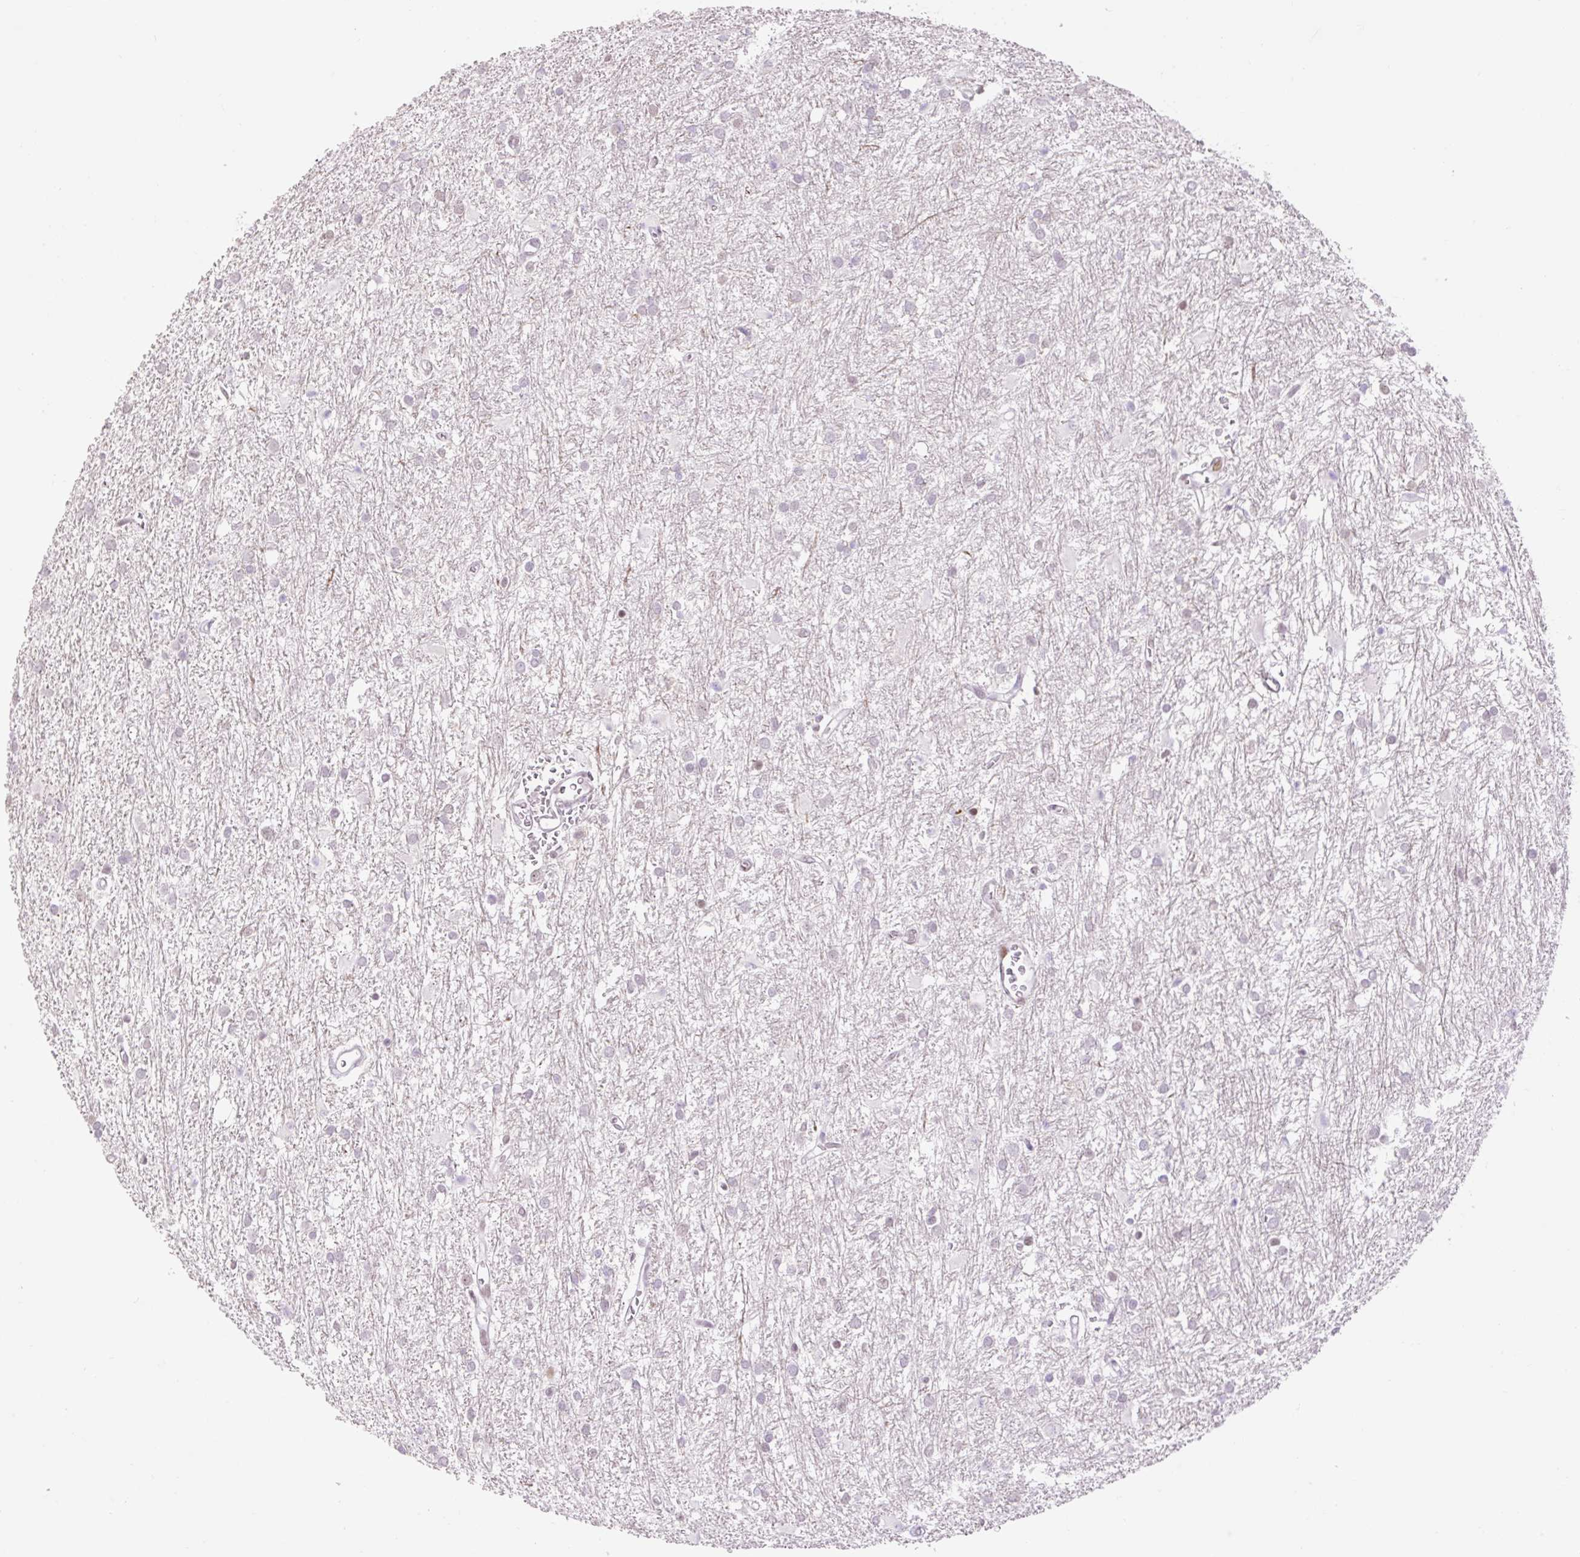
{"staining": {"intensity": "negative", "quantity": "none", "location": "none"}, "tissue": "glioma", "cell_type": "Tumor cells", "image_type": "cancer", "snomed": [{"axis": "morphology", "description": "Glioma, malignant, High grade"}, {"axis": "topography", "description": "Brain"}], "caption": "A high-resolution photomicrograph shows IHC staining of malignant high-grade glioma, which demonstrates no significant positivity in tumor cells. (Stains: DAB (3,3'-diaminobenzidine) IHC with hematoxylin counter stain, Microscopy: brightfield microscopy at high magnification).", "gene": "RIPPLY3", "patient": {"sex": "female", "age": 50}}